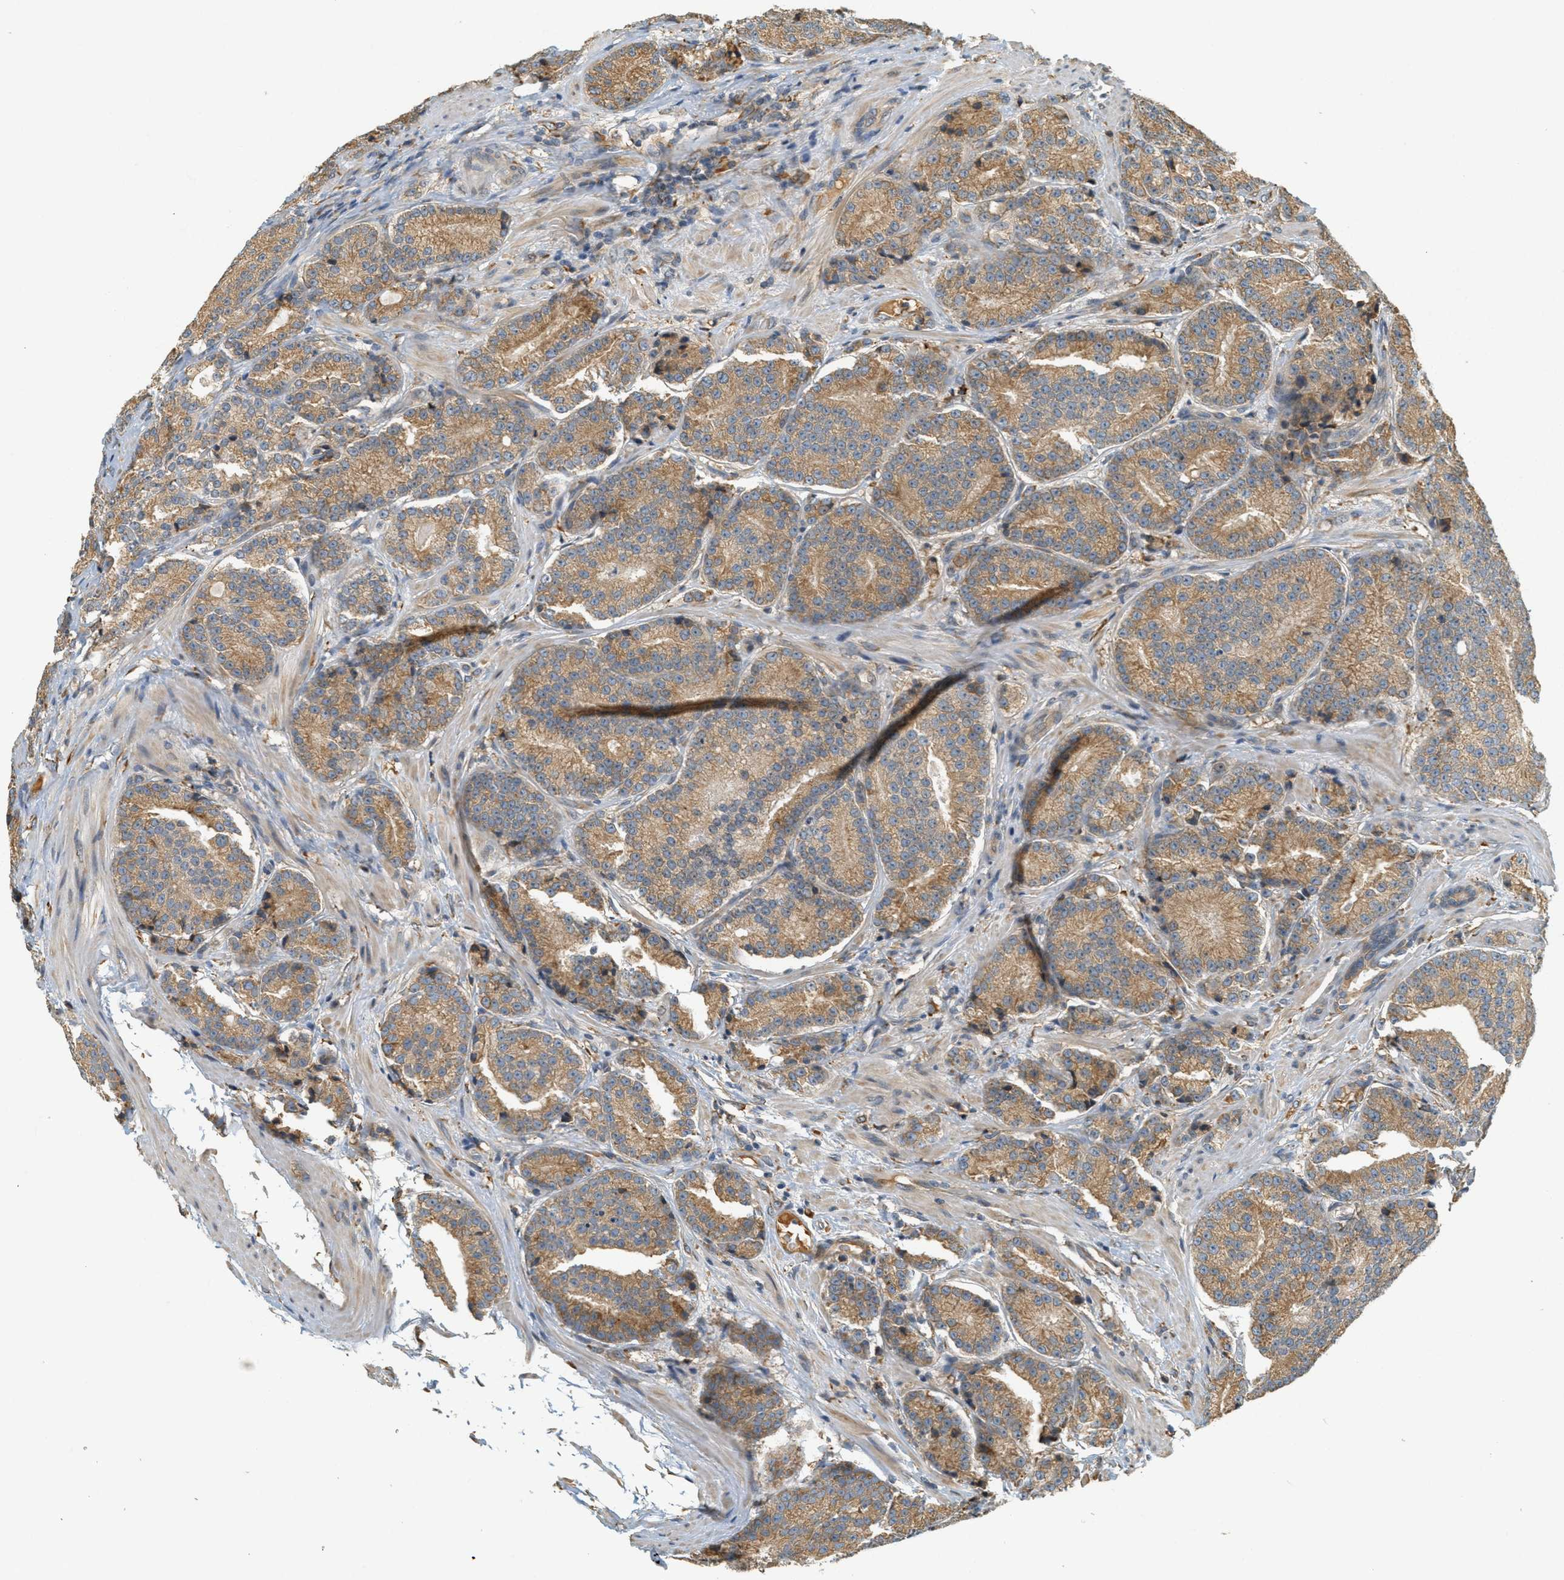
{"staining": {"intensity": "moderate", "quantity": ">75%", "location": "cytoplasmic/membranous"}, "tissue": "prostate cancer", "cell_type": "Tumor cells", "image_type": "cancer", "snomed": [{"axis": "morphology", "description": "Adenocarcinoma, High grade"}, {"axis": "topography", "description": "Prostate"}], "caption": "Tumor cells show medium levels of moderate cytoplasmic/membranous staining in approximately >75% of cells in human adenocarcinoma (high-grade) (prostate). (Stains: DAB (3,3'-diaminobenzidine) in brown, nuclei in blue, Microscopy: brightfield microscopy at high magnification).", "gene": "PDK1", "patient": {"sex": "male", "age": 61}}